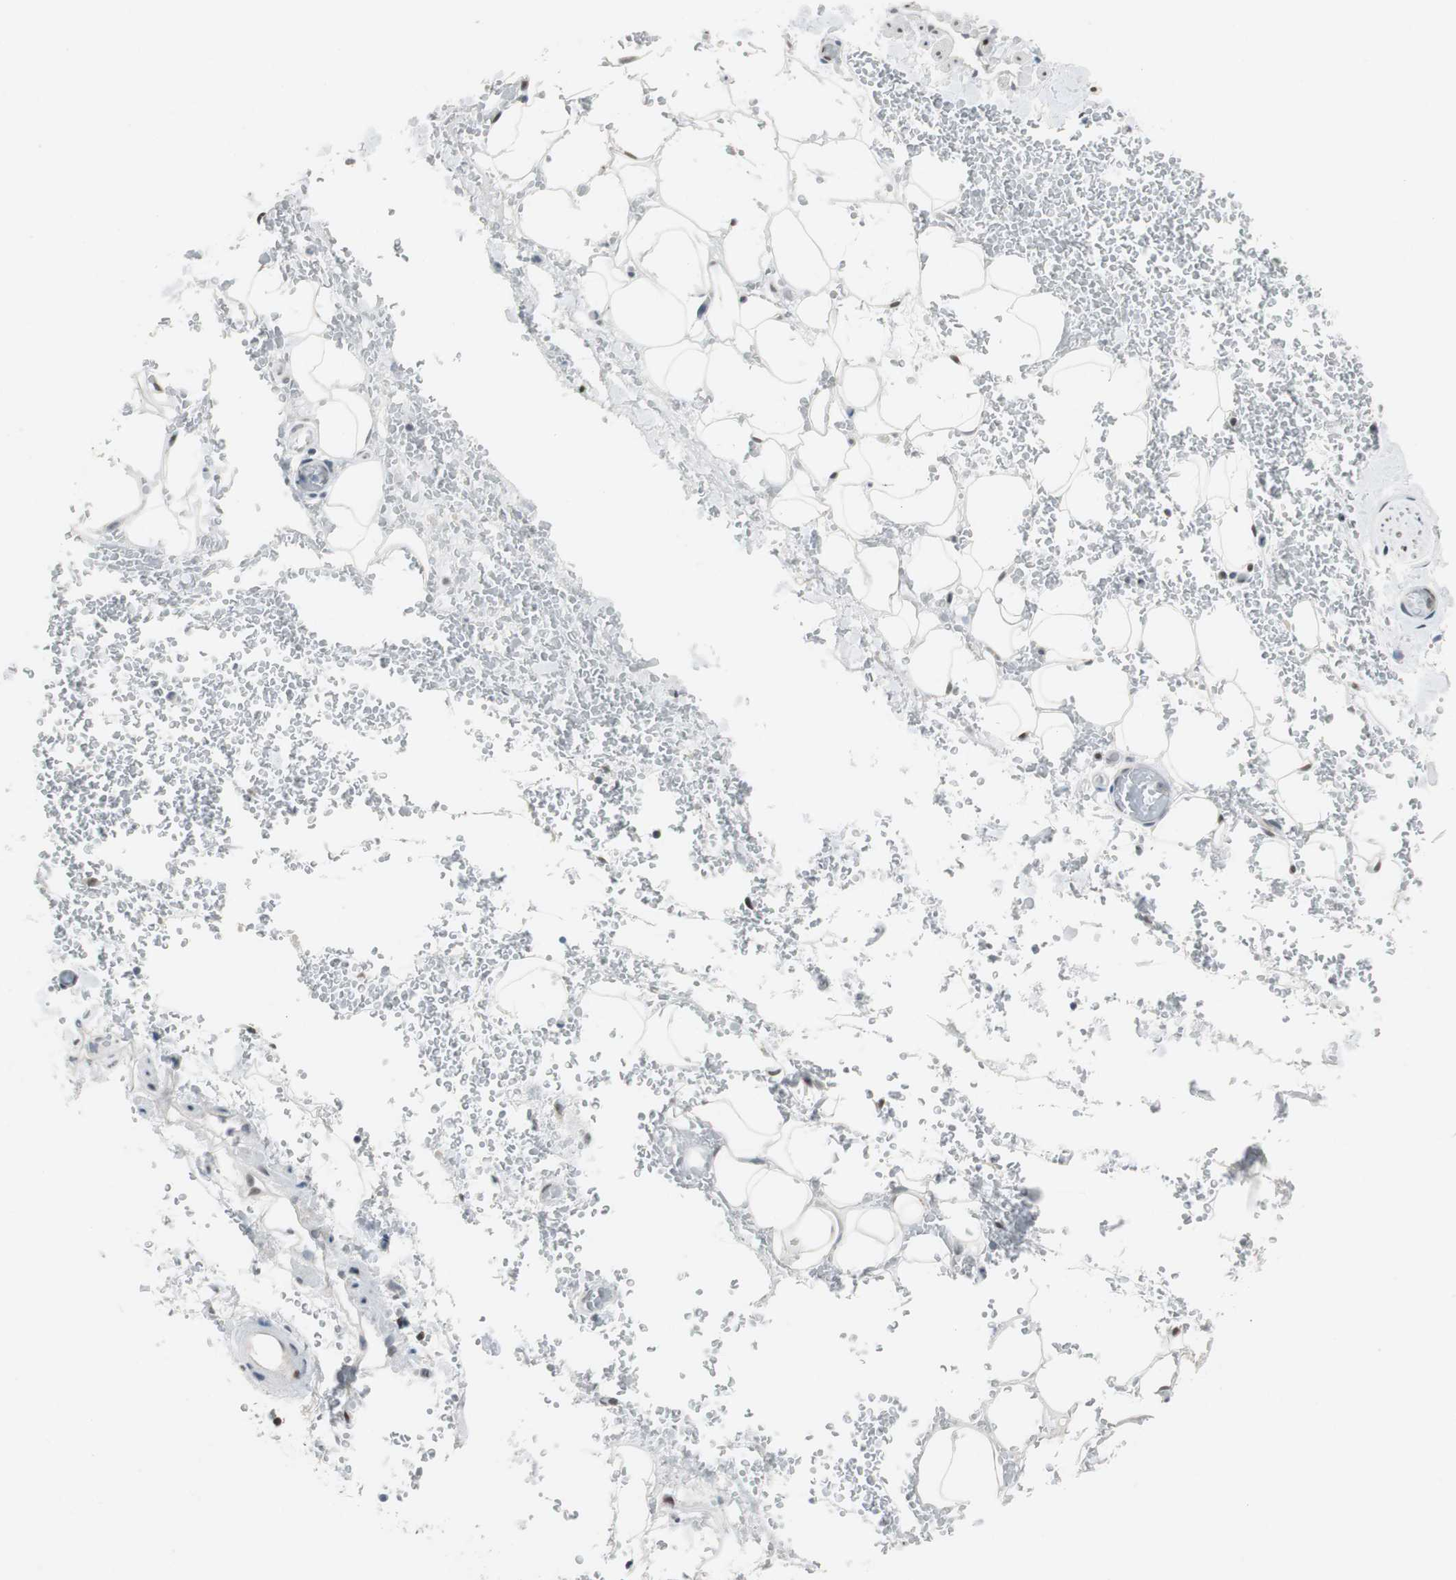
{"staining": {"intensity": "moderate", "quantity": ">75%", "location": "nuclear"}, "tissue": "adipose tissue", "cell_type": "Adipocytes", "image_type": "normal", "snomed": [{"axis": "morphology", "description": "Normal tissue, NOS"}, {"axis": "morphology", "description": "Inflammation, NOS"}, {"axis": "topography", "description": "Breast"}], "caption": "IHC photomicrograph of normal adipose tissue stained for a protein (brown), which reveals medium levels of moderate nuclear positivity in about >75% of adipocytes.", "gene": "AJUBA", "patient": {"sex": "female", "age": 65}}